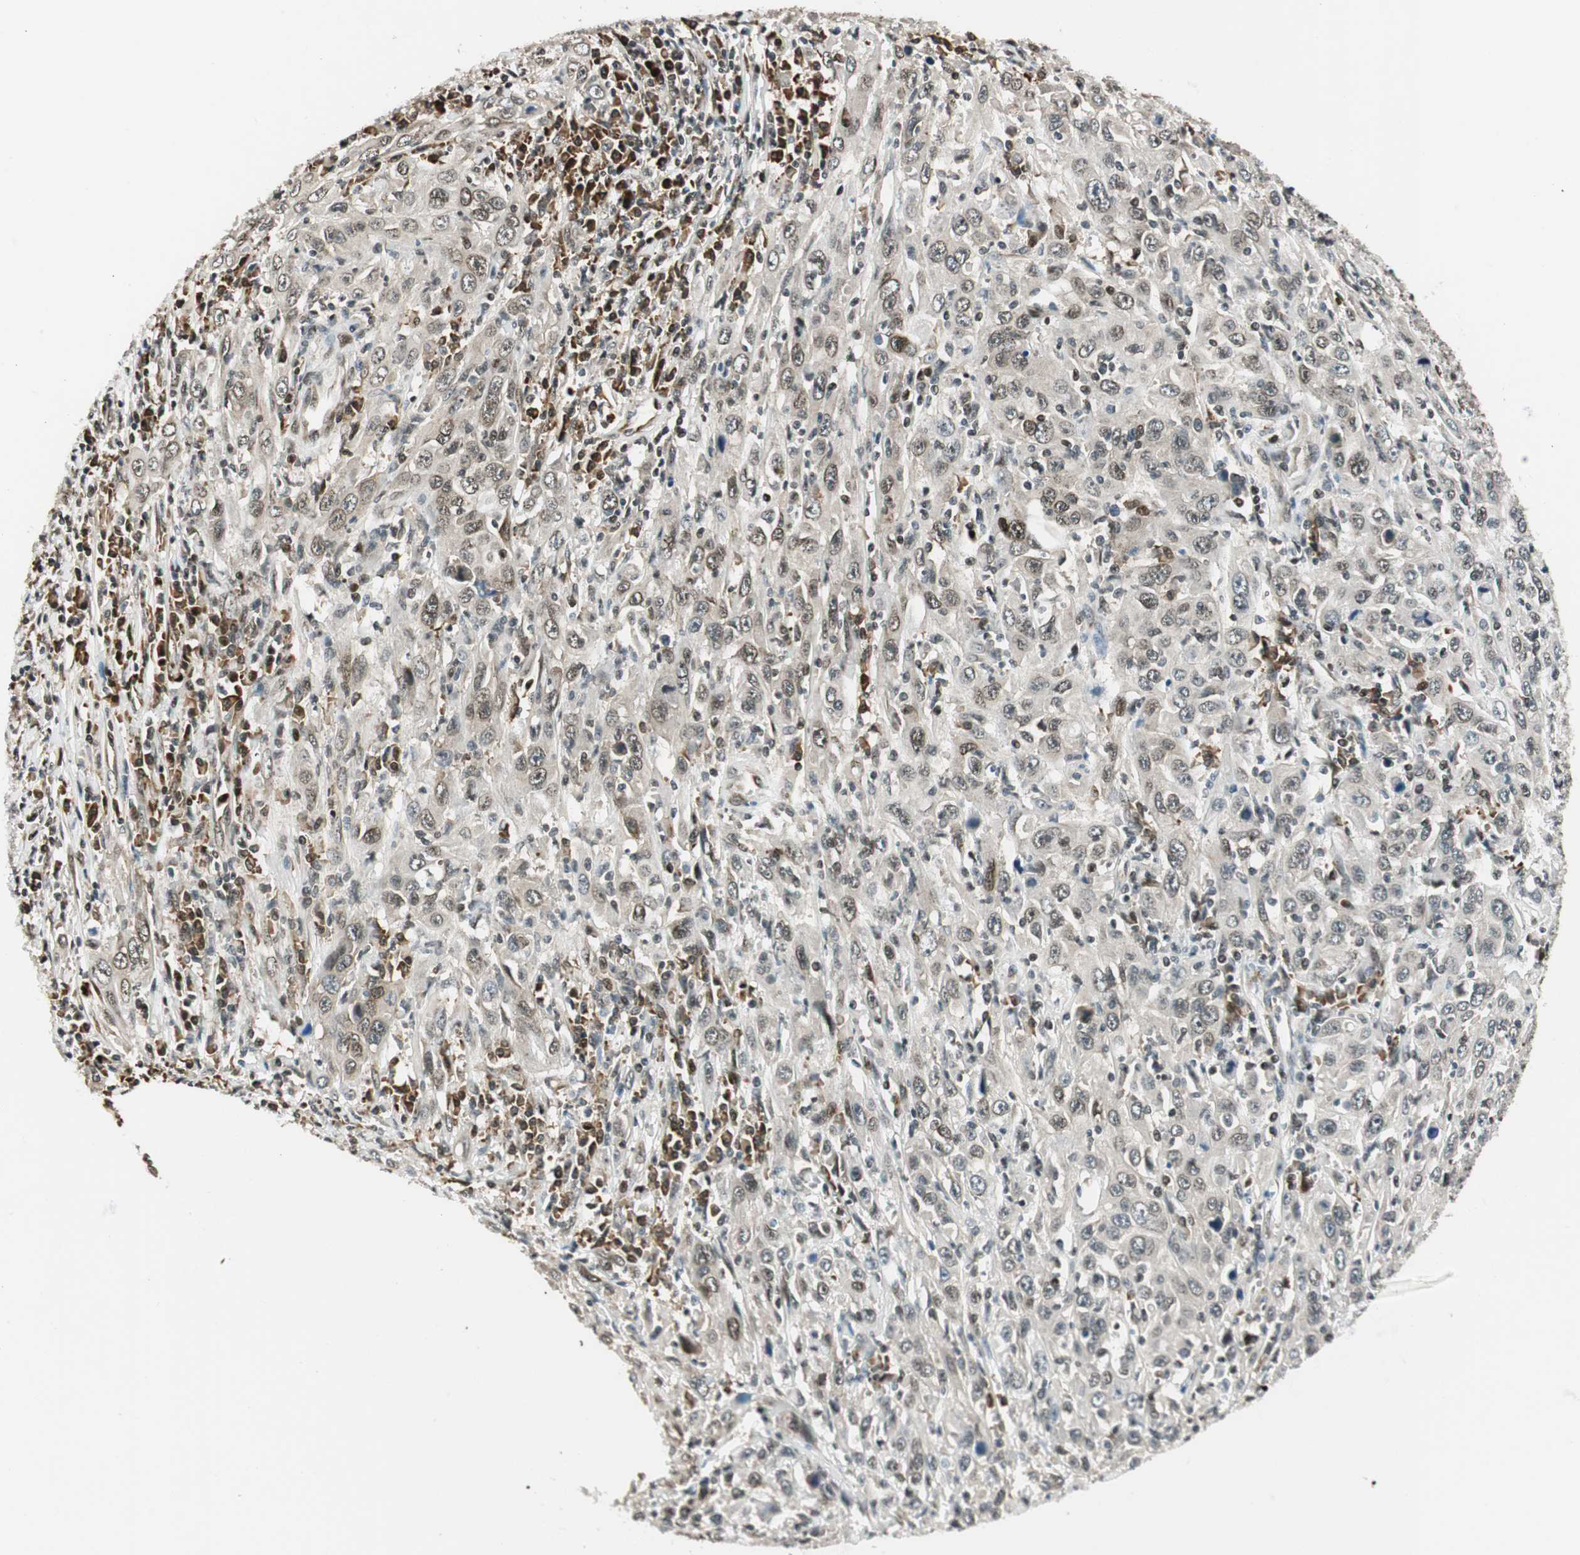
{"staining": {"intensity": "weak", "quantity": ">75%", "location": "nuclear"}, "tissue": "cervical cancer", "cell_type": "Tumor cells", "image_type": "cancer", "snomed": [{"axis": "morphology", "description": "Squamous cell carcinoma, NOS"}, {"axis": "topography", "description": "Cervix"}], "caption": "IHC photomicrograph of human cervical cancer (squamous cell carcinoma) stained for a protein (brown), which reveals low levels of weak nuclear positivity in approximately >75% of tumor cells.", "gene": "RING1", "patient": {"sex": "female", "age": 46}}